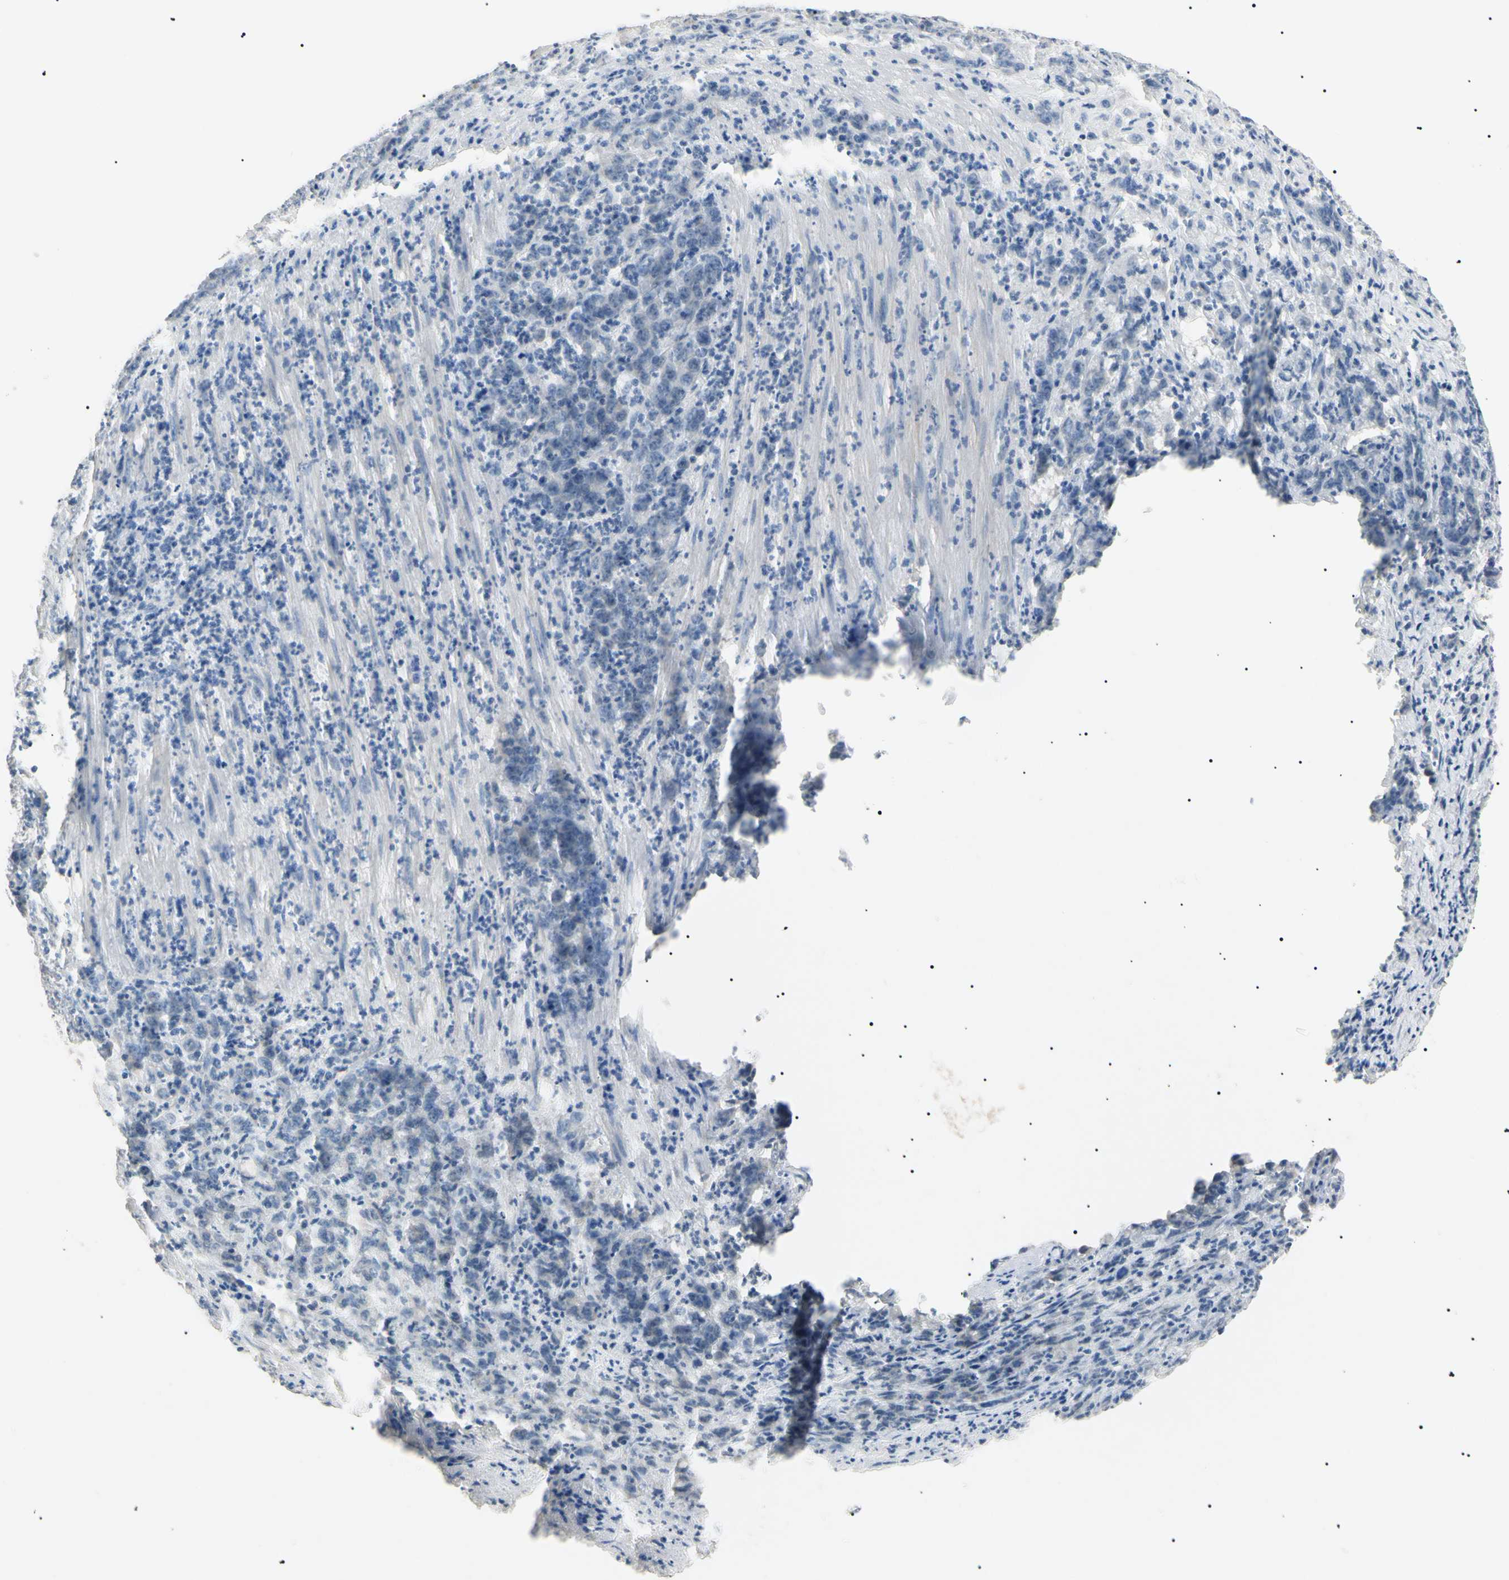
{"staining": {"intensity": "negative", "quantity": "none", "location": "none"}, "tissue": "stomach cancer", "cell_type": "Tumor cells", "image_type": "cancer", "snomed": [{"axis": "morphology", "description": "Adenocarcinoma, NOS"}, {"axis": "topography", "description": "Stomach, lower"}], "caption": "Immunohistochemical staining of human stomach cancer exhibits no significant expression in tumor cells.", "gene": "CGB3", "patient": {"sex": "female", "age": 71}}